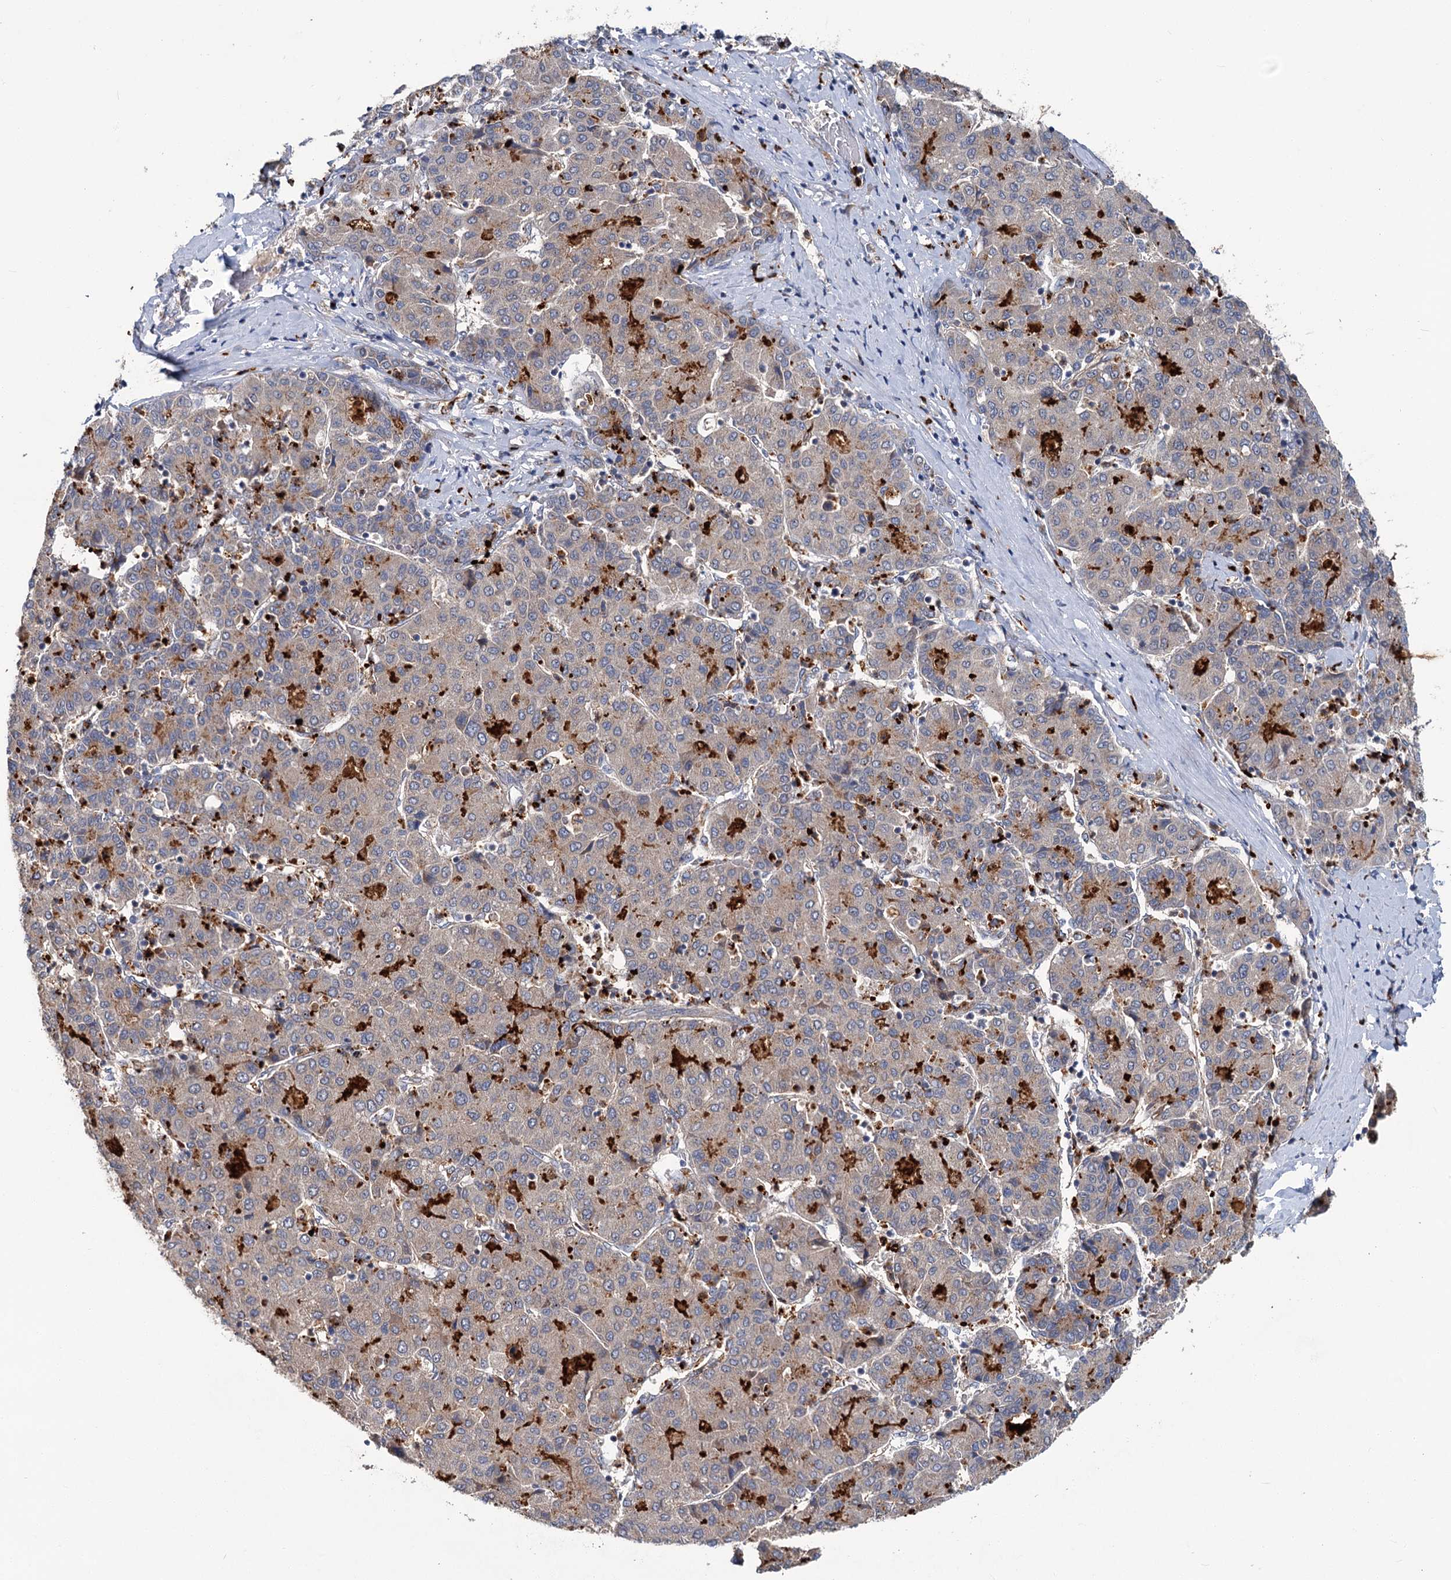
{"staining": {"intensity": "moderate", "quantity": "<25%", "location": "cytoplasmic/membranous"}, "tissue": "liver cancer", "cell_type": "Tumor cells", "image_type": "cancer", "snomed": [{"axis": "morphology", "description": "Carcinoma, Hepatocellular, NOS"}, {"axis": "topography", "description": "Liver"}], "caption": "Immunohistochemistry (IHC) staining of liver cancer, which exhibits low levels of moderate cytoplasmic/membranous expression in about <25% of tumor cells indicating moderate cytoplasmic/membranous protein expression. The staining was performed using DAB (brown) for protein detection and nuclei were counterstained in hematoxylin (blue).", "gene": "DYNC2H1", "patient": {"sex": "male", "age": 65}}